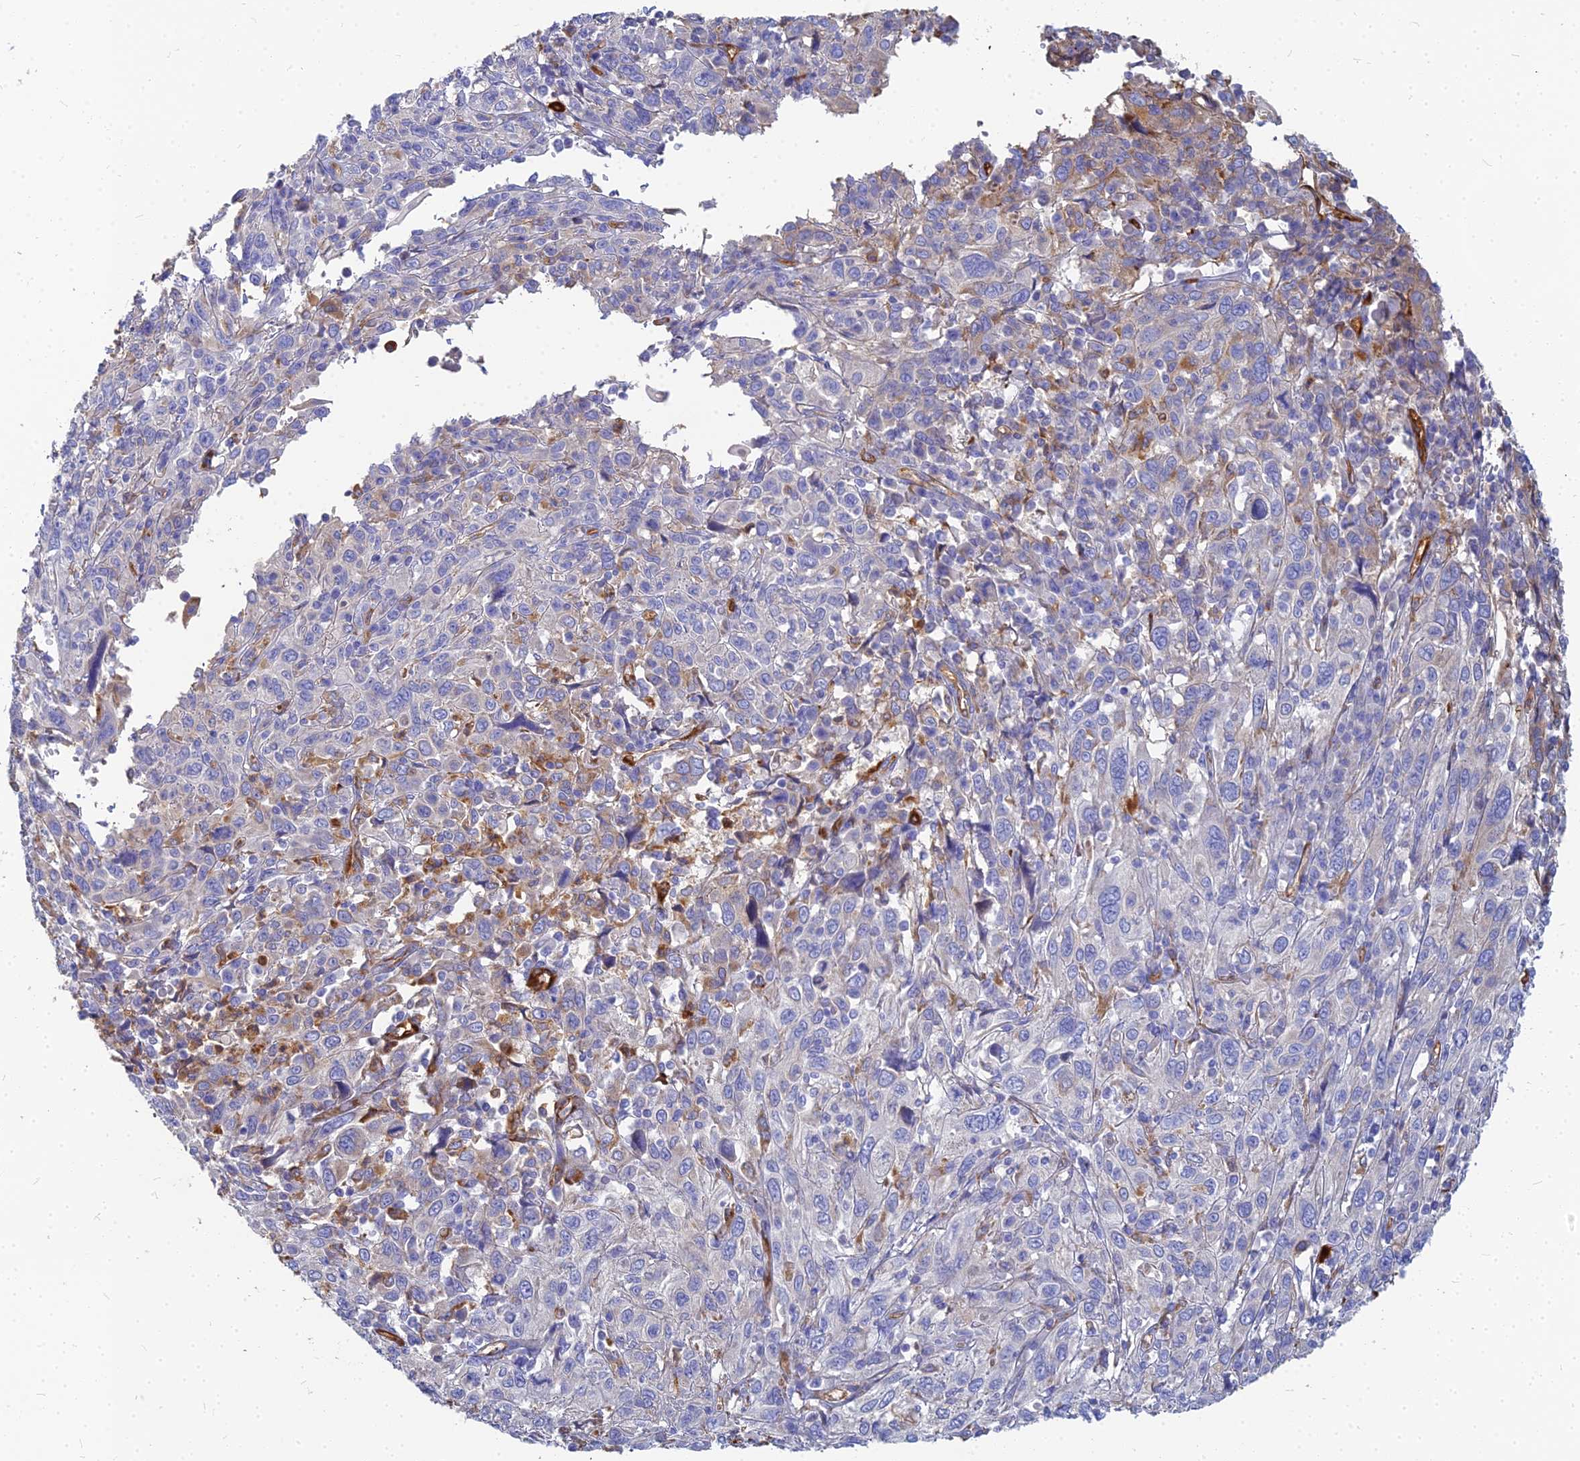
{"staining": {"intensity": "negative", "quantity": "none", "location": "none"}, "tissue": "cervical cancer", "cell_type": "Tumor cells", "image_type": "cancer", "snomed": [{"axis": "morphology", "description": "Squamous cell carcinoma, NOS"}, {"axis": "topography", "description": "Cervix"}], "caption": "A photomicrograph of cervical squamous cell carcinoma stained for a protein reveals no brown staining in tumor cells. (DAB (3,3'-diaminobenzidine) IHC, high magnification).", "gene": "VAT1", "patient": {"sex": "female", "age": 46}}